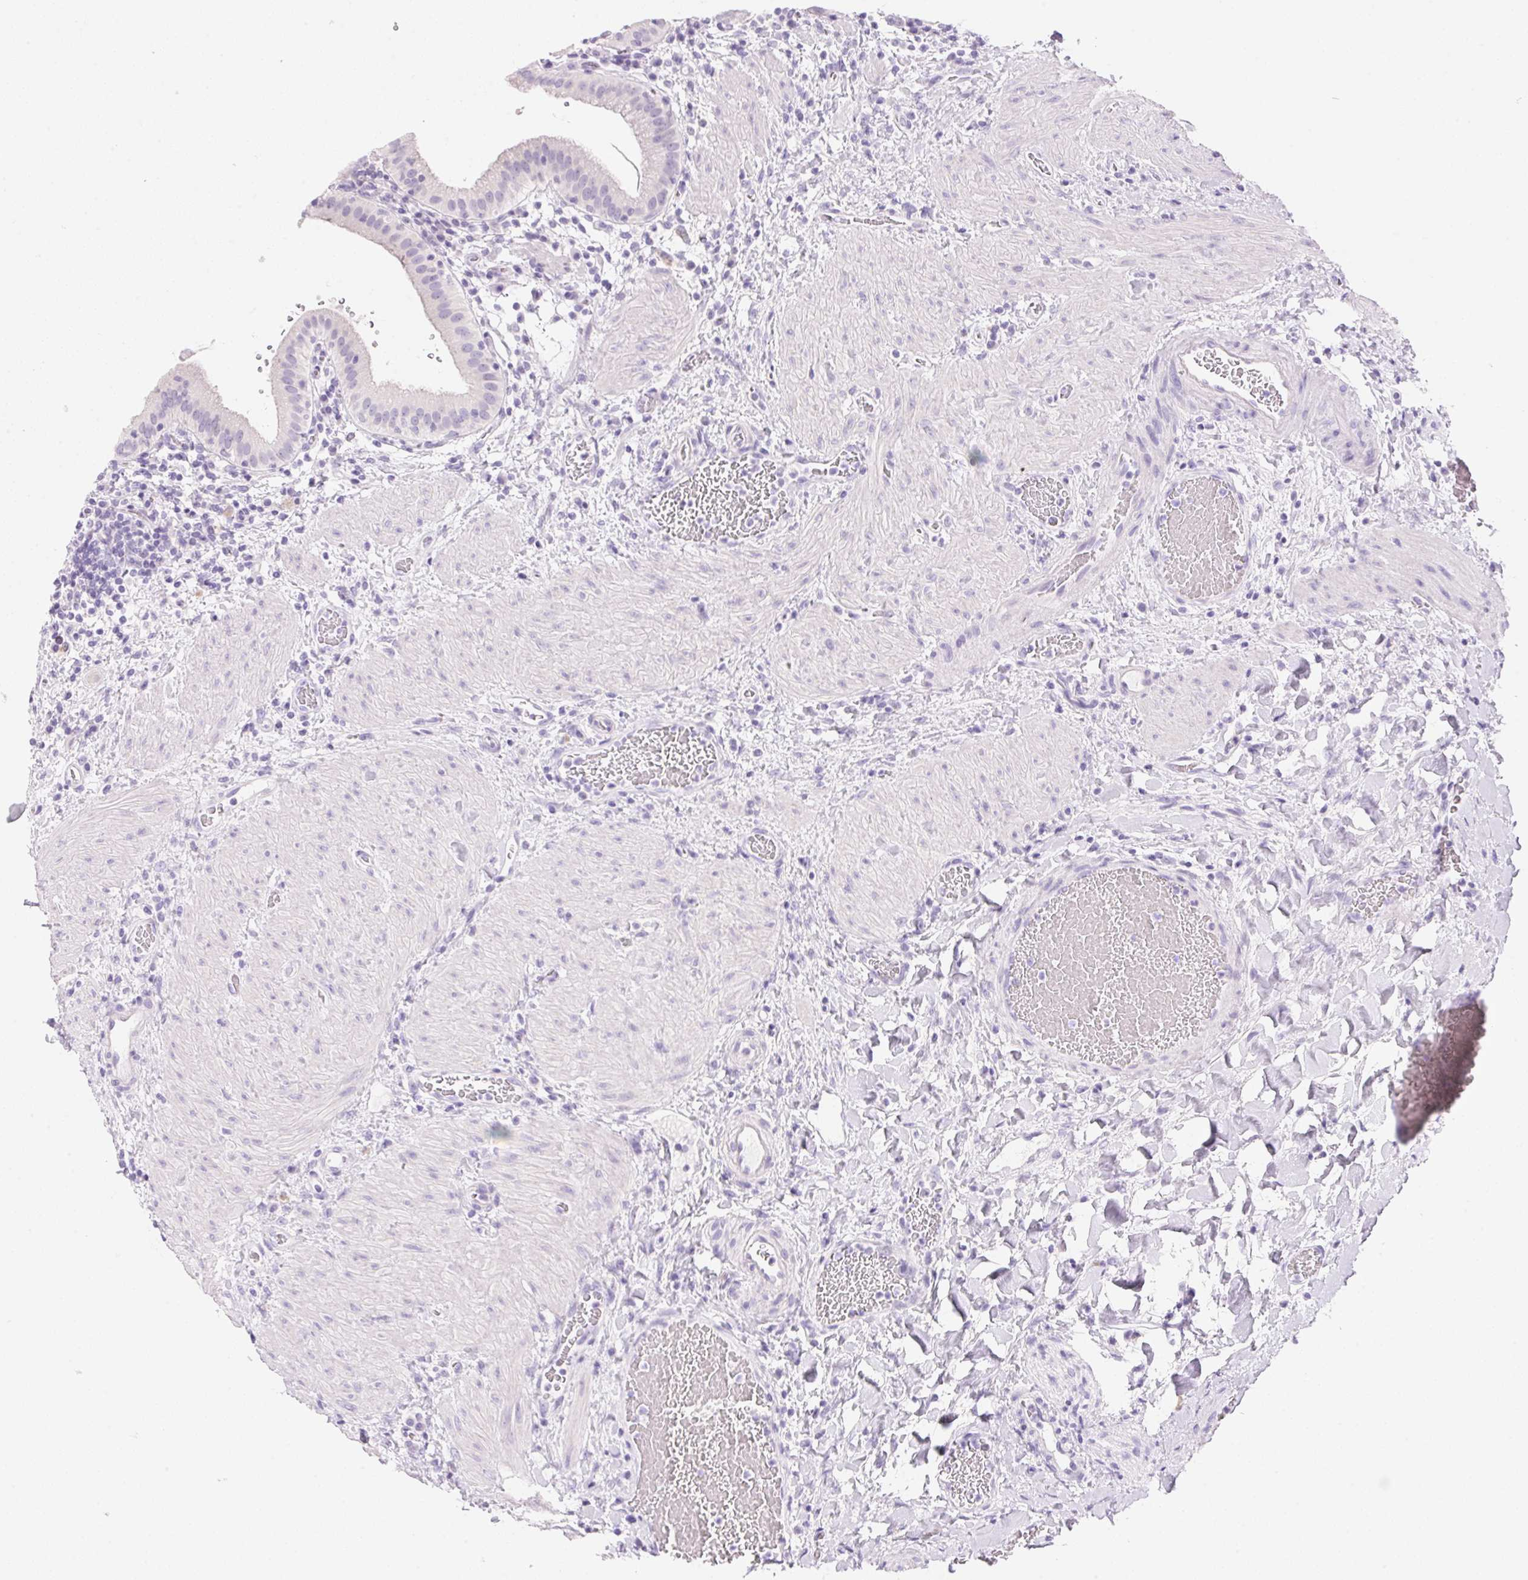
{"staining": {"intensity": "negative", "quantity": "none", "location": "none"}, "tissue": "gallbladder", "cell_type": "Glandular cells", "image_type": "normal", "snomed": [{"axis": "morphology", "description": "Normal tissue, NOS"}, {"axis": "topography", "description": "Gallbladder"}], "caption": "This is an immunohistochemistry image of benign gallbladder. There is no expression in glandular cells.", "gene": "DHCR24", "patient": {"sex": "male", "age": 26}}